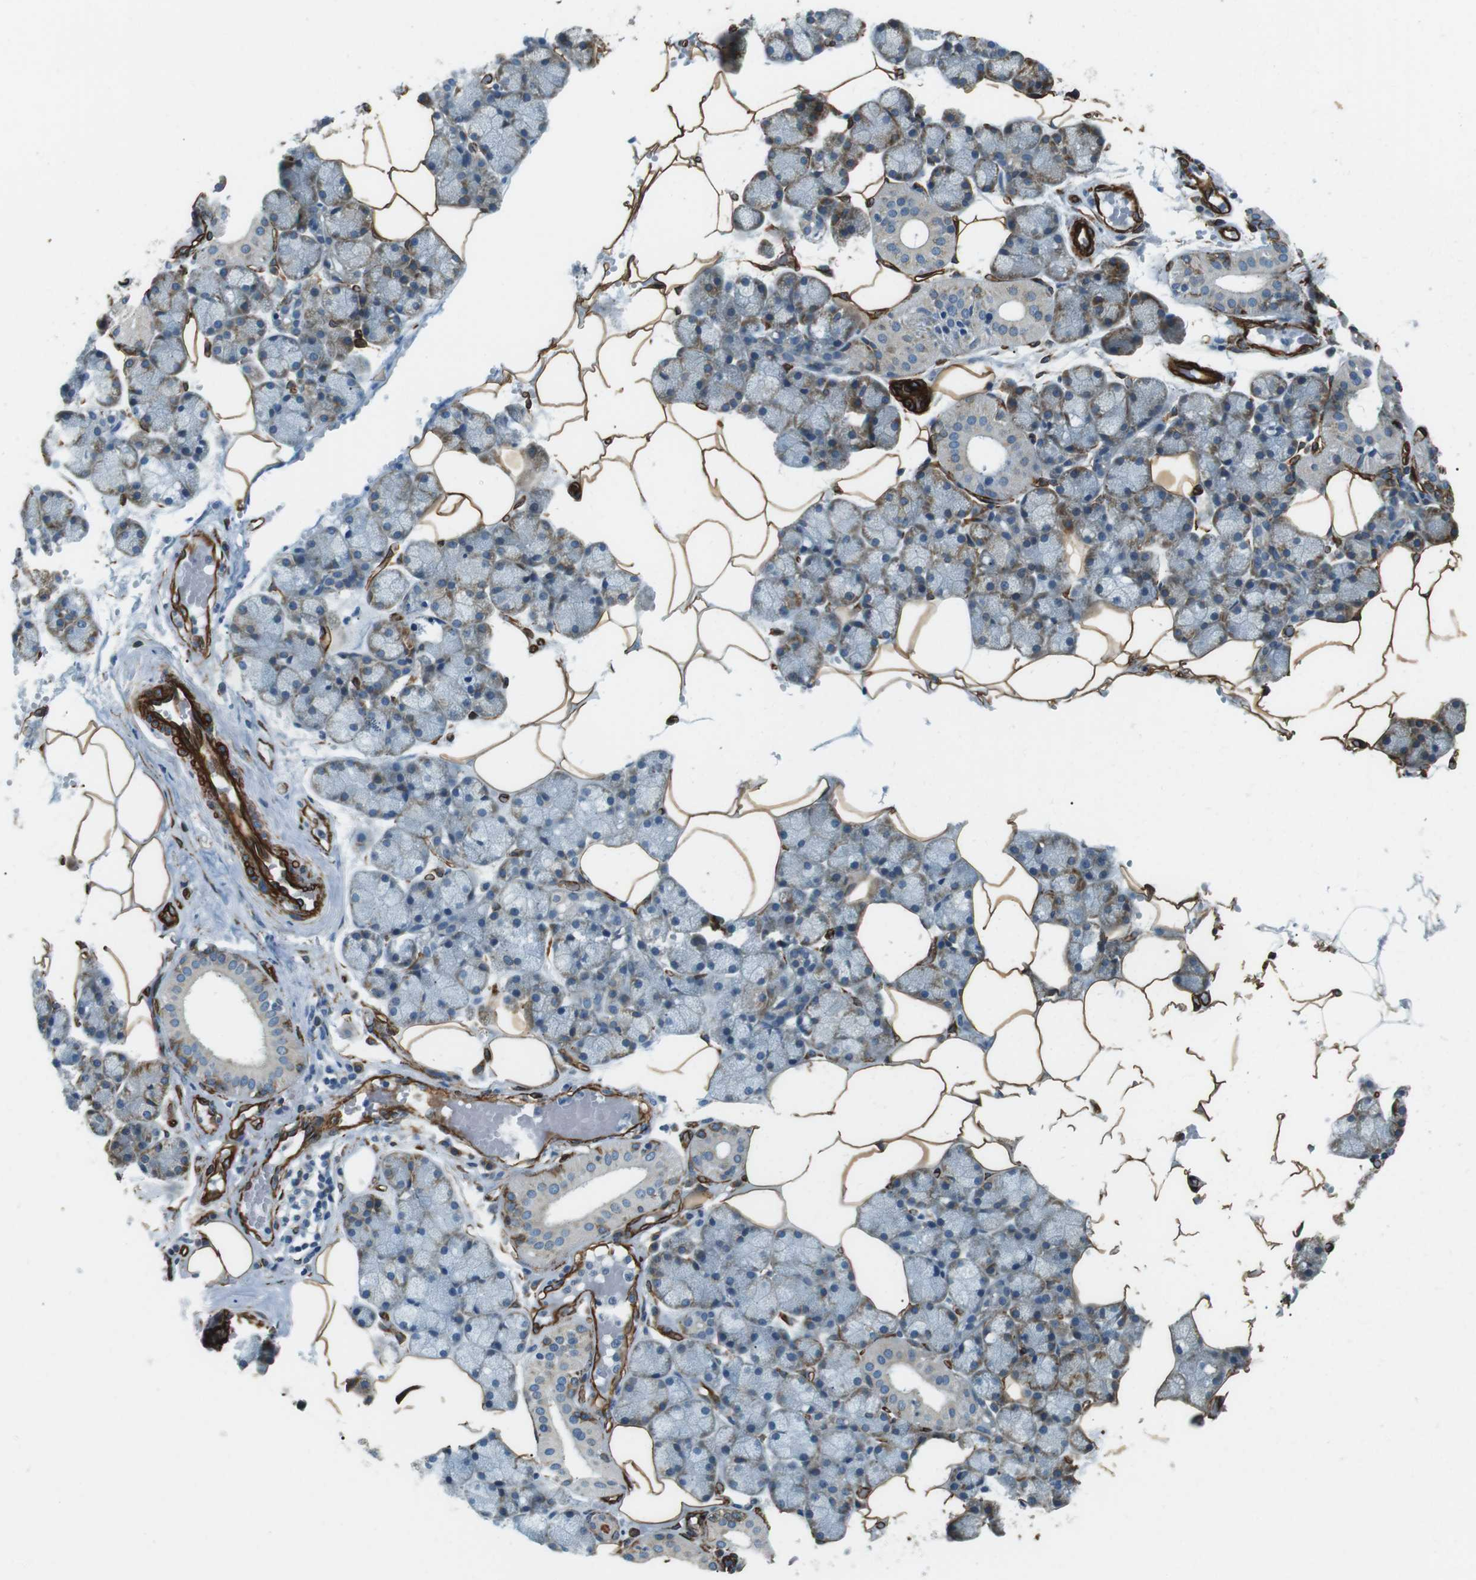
{"staining": {"intensity": "moderate", "quantity": ">75%", "location": "cytoplasmic/membranous"}, "tissue": "salivary gland", "cell_type": "Glandular cells", "image_type": "normal", "snomed": [{"axis": "morphology", "description": "Normal tissue, NOS"}, {"axis": "topography", "description": "Salivary gland"}], "caption": "A high-resolution histopathology image shows immunohistochemistry (IHC) staining of normal salivary gland, which reveals moderate cytoplasmic/membranous expression in approximately >75% of glandular cells. (DAB (3,3'-diaminobenzidine) IHC with brightfield microscopy, high magnification).", "gene": "ODR4", "patient": {"sex": "male", "age": 62}}